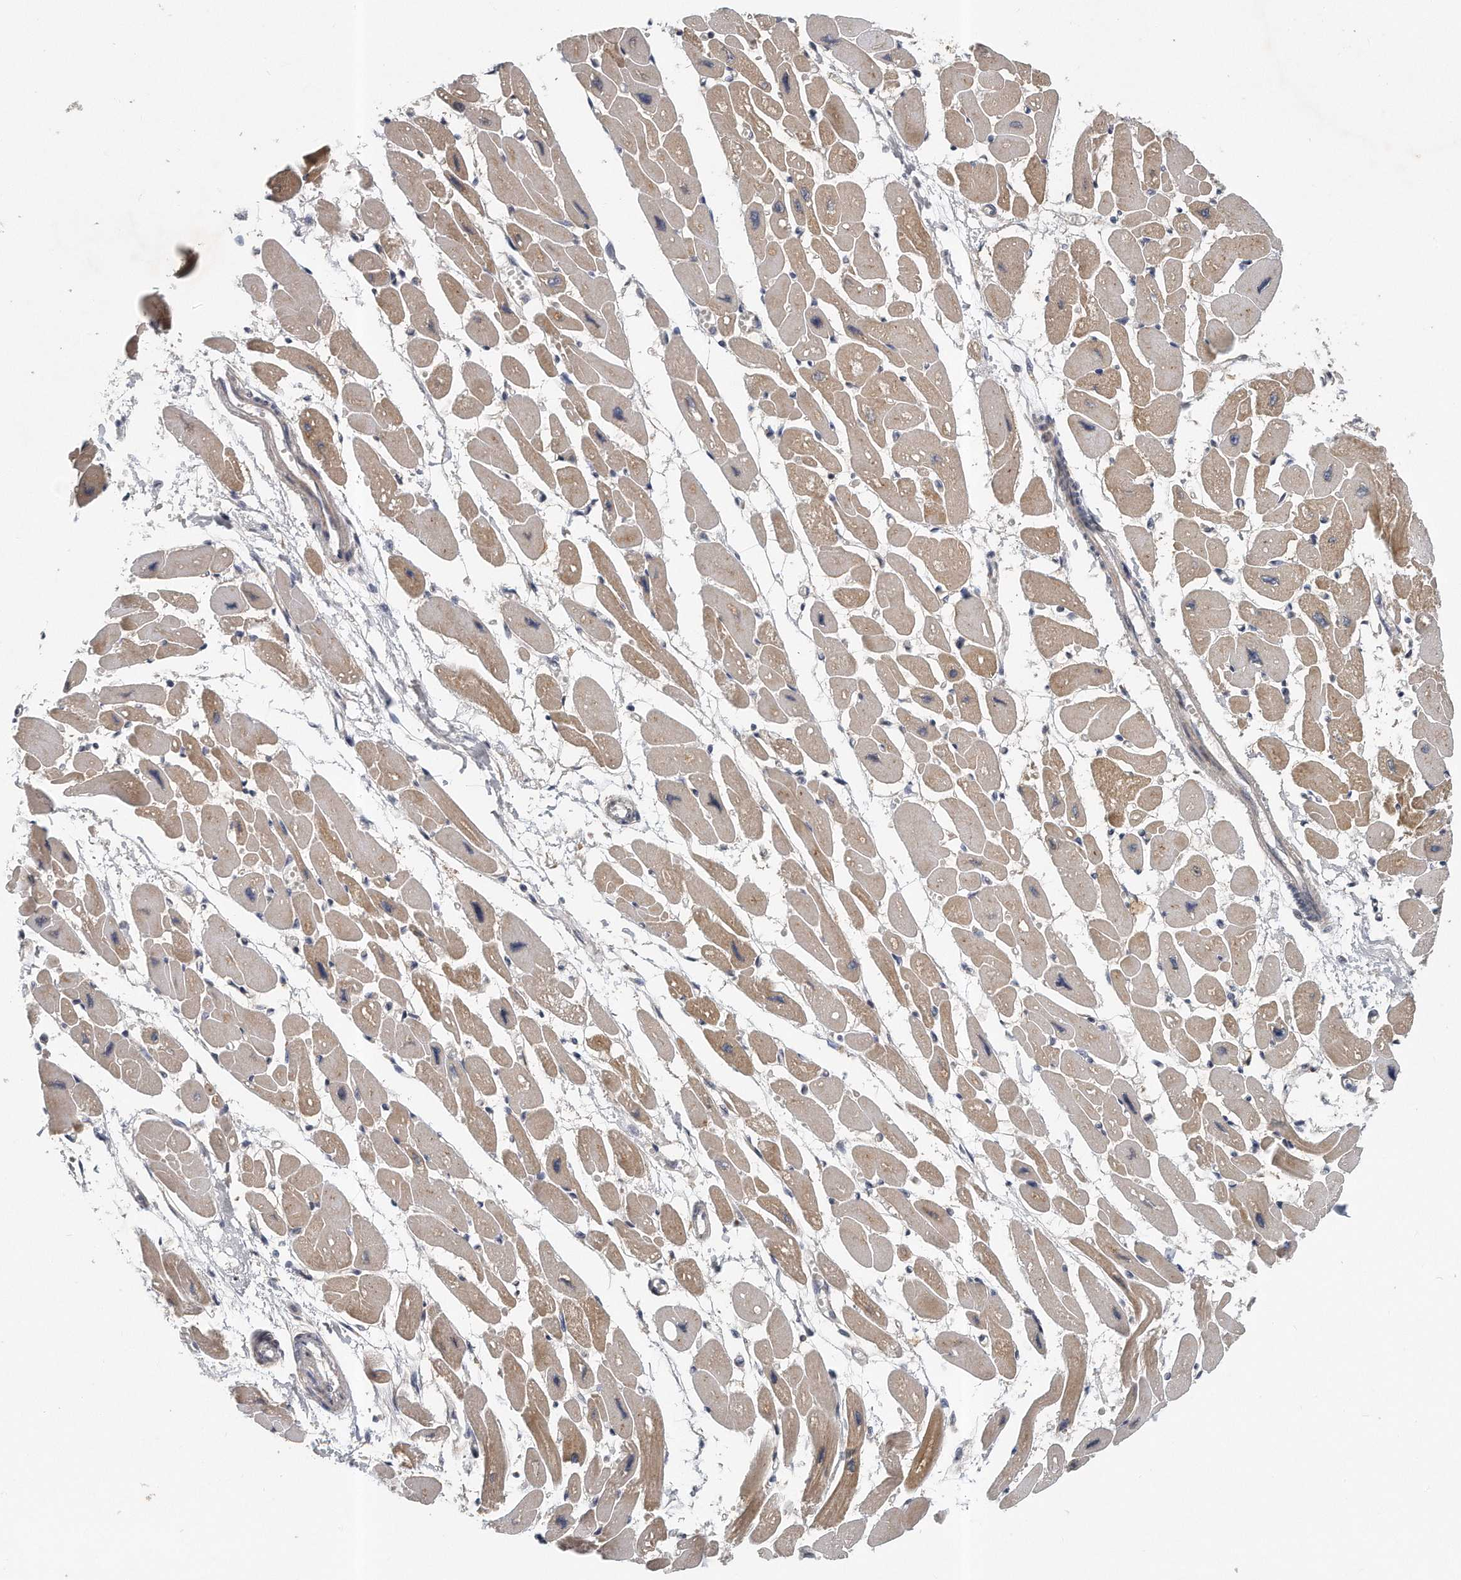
{"staining": {"intensity": "moderate", "quantity": ">75%", "location": "cytoplasmic/membranous"}, "tissue": "heart muscle", "cell_type": "Cardiomyocytes", "image_type": "normal", "snomed": [{"axis": "morphology", "description": "Normal tissue, NOS"}, {"axis": "topography", "description": "Heart"}], "caption": "This micrograph displays immunohistochemistry staining of unremarkable heart muscle, with medium moderate cytoplasmic/membranous expression in about >75% of cardiomyocytes.", "gene": "PCDH8", "patient": {"sex": "female", "age": 54}}